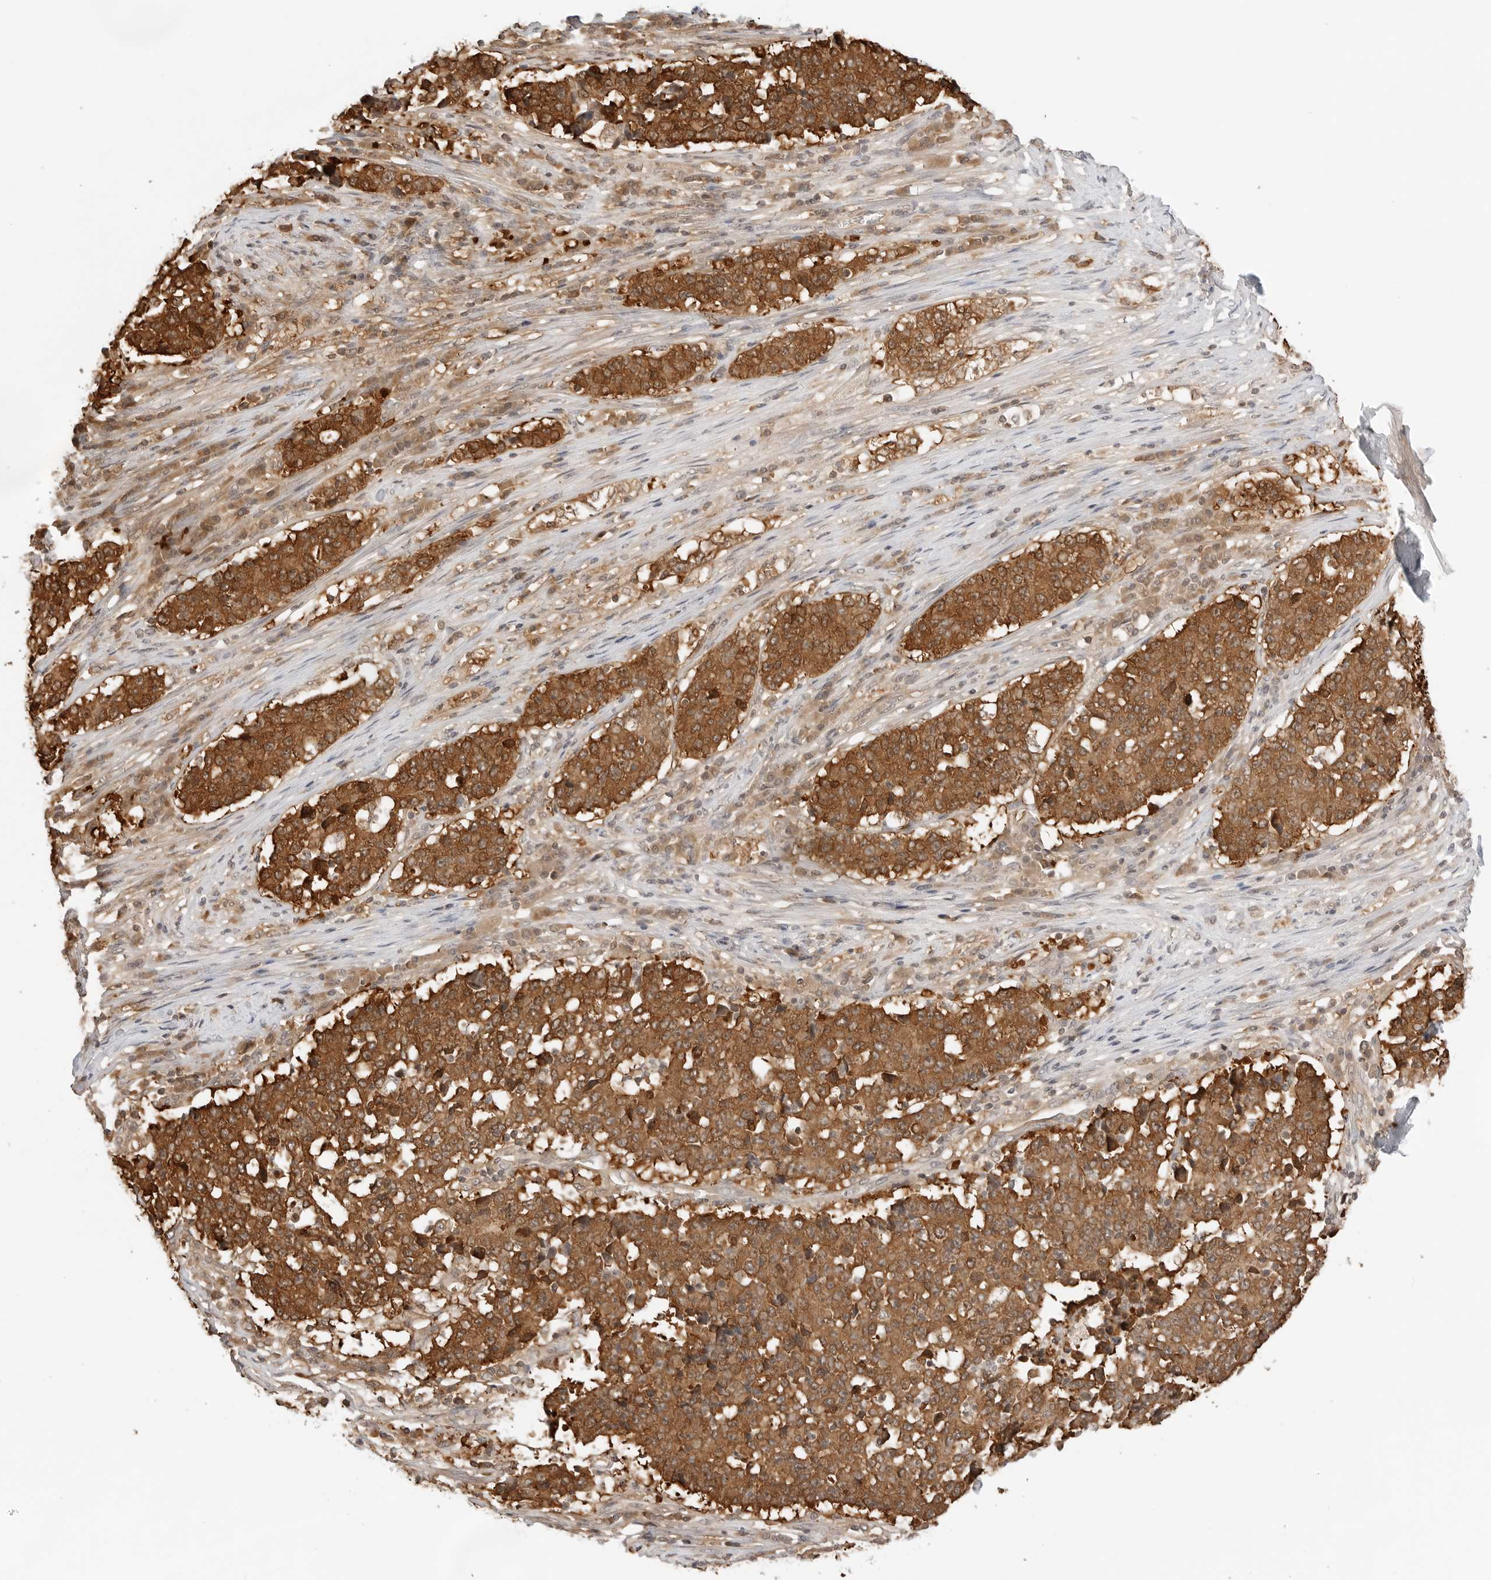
{"staining": {"intensity": "strong", "quantity": ">75%", "location": "cytoplasmic/membranous"}, "tissue": "stomach cancer", "cell_type": "Tumor cells", "image_type": "cancer", "snomed": [{"axis": "morphology", "description": "Adenocarcinoma, NOS"}, {"axis": "topography", "description": "Stomach"}], "caption": "Stomach adenocarcinoma was stained to show a protein in brown. There is high levels of strong cytoplasmic/membranous staining in about >75% of tumor cells. (Brightfield microscopy of DAB IHC at high magnification).", "gene": "NUDC", "patient": {"sex": "male", "age": 59}}